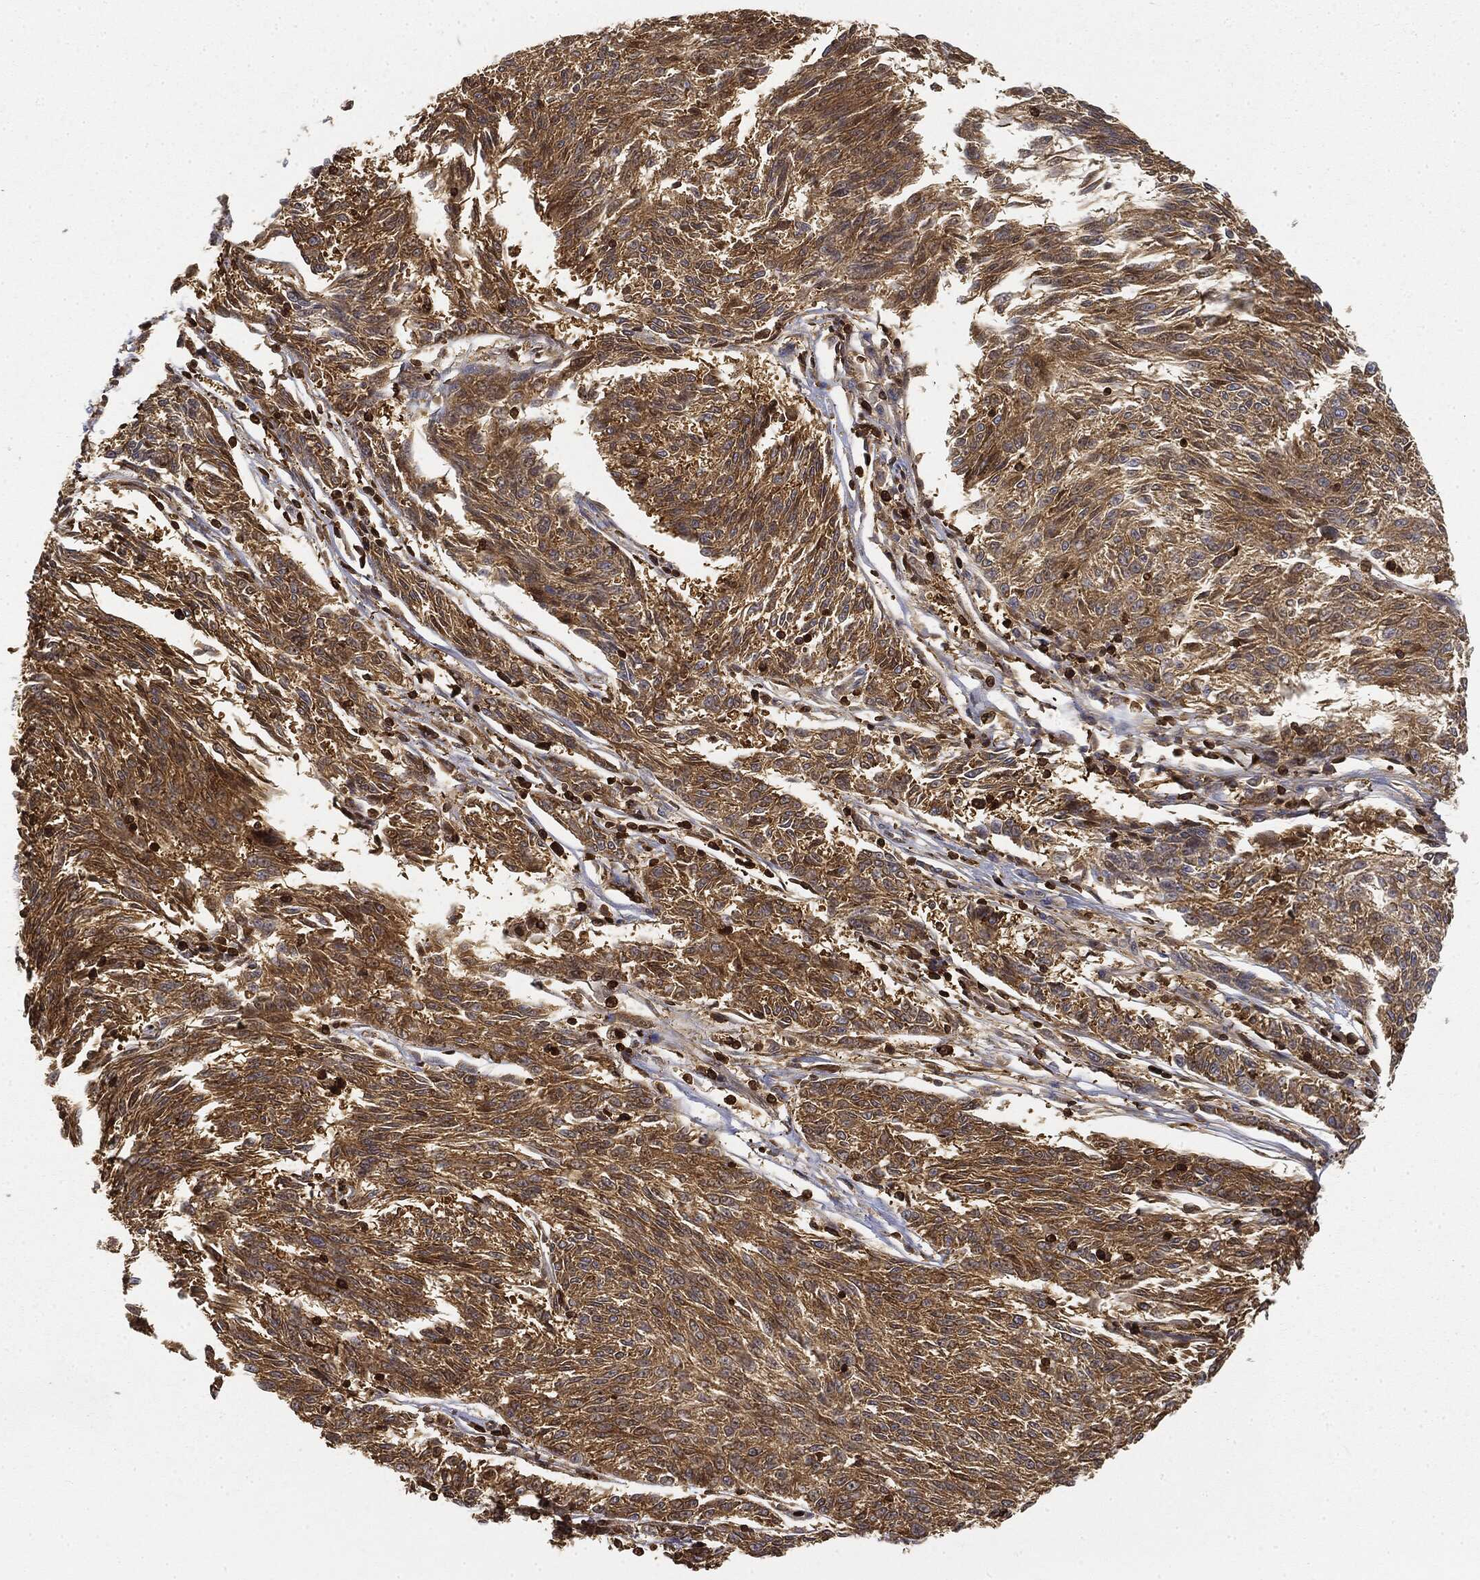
{"staining": {"intensity": "moderate", "quantity": ">75%", "location": "cytoplasmic/membranous"}, "tissue": "melanoma", "cell_type": "Tumor cells", "image_type": "cancer", "snomed": [{"axis": "morphology", "description": "Malignant melanoma, NOS"}, {"axis": "topography", "description": "Skin"}], "caption": "A brown stain highlights moderate cytoplasmic/membranous staining of a protein in malignant melanoma tumor cells. (Stains: DAB in brown, nuclei in blue, Microscopy: brightfield microscopy at high magnification).", "gene": "WDR1", "patient": {"sex": "female", "age": 72}}